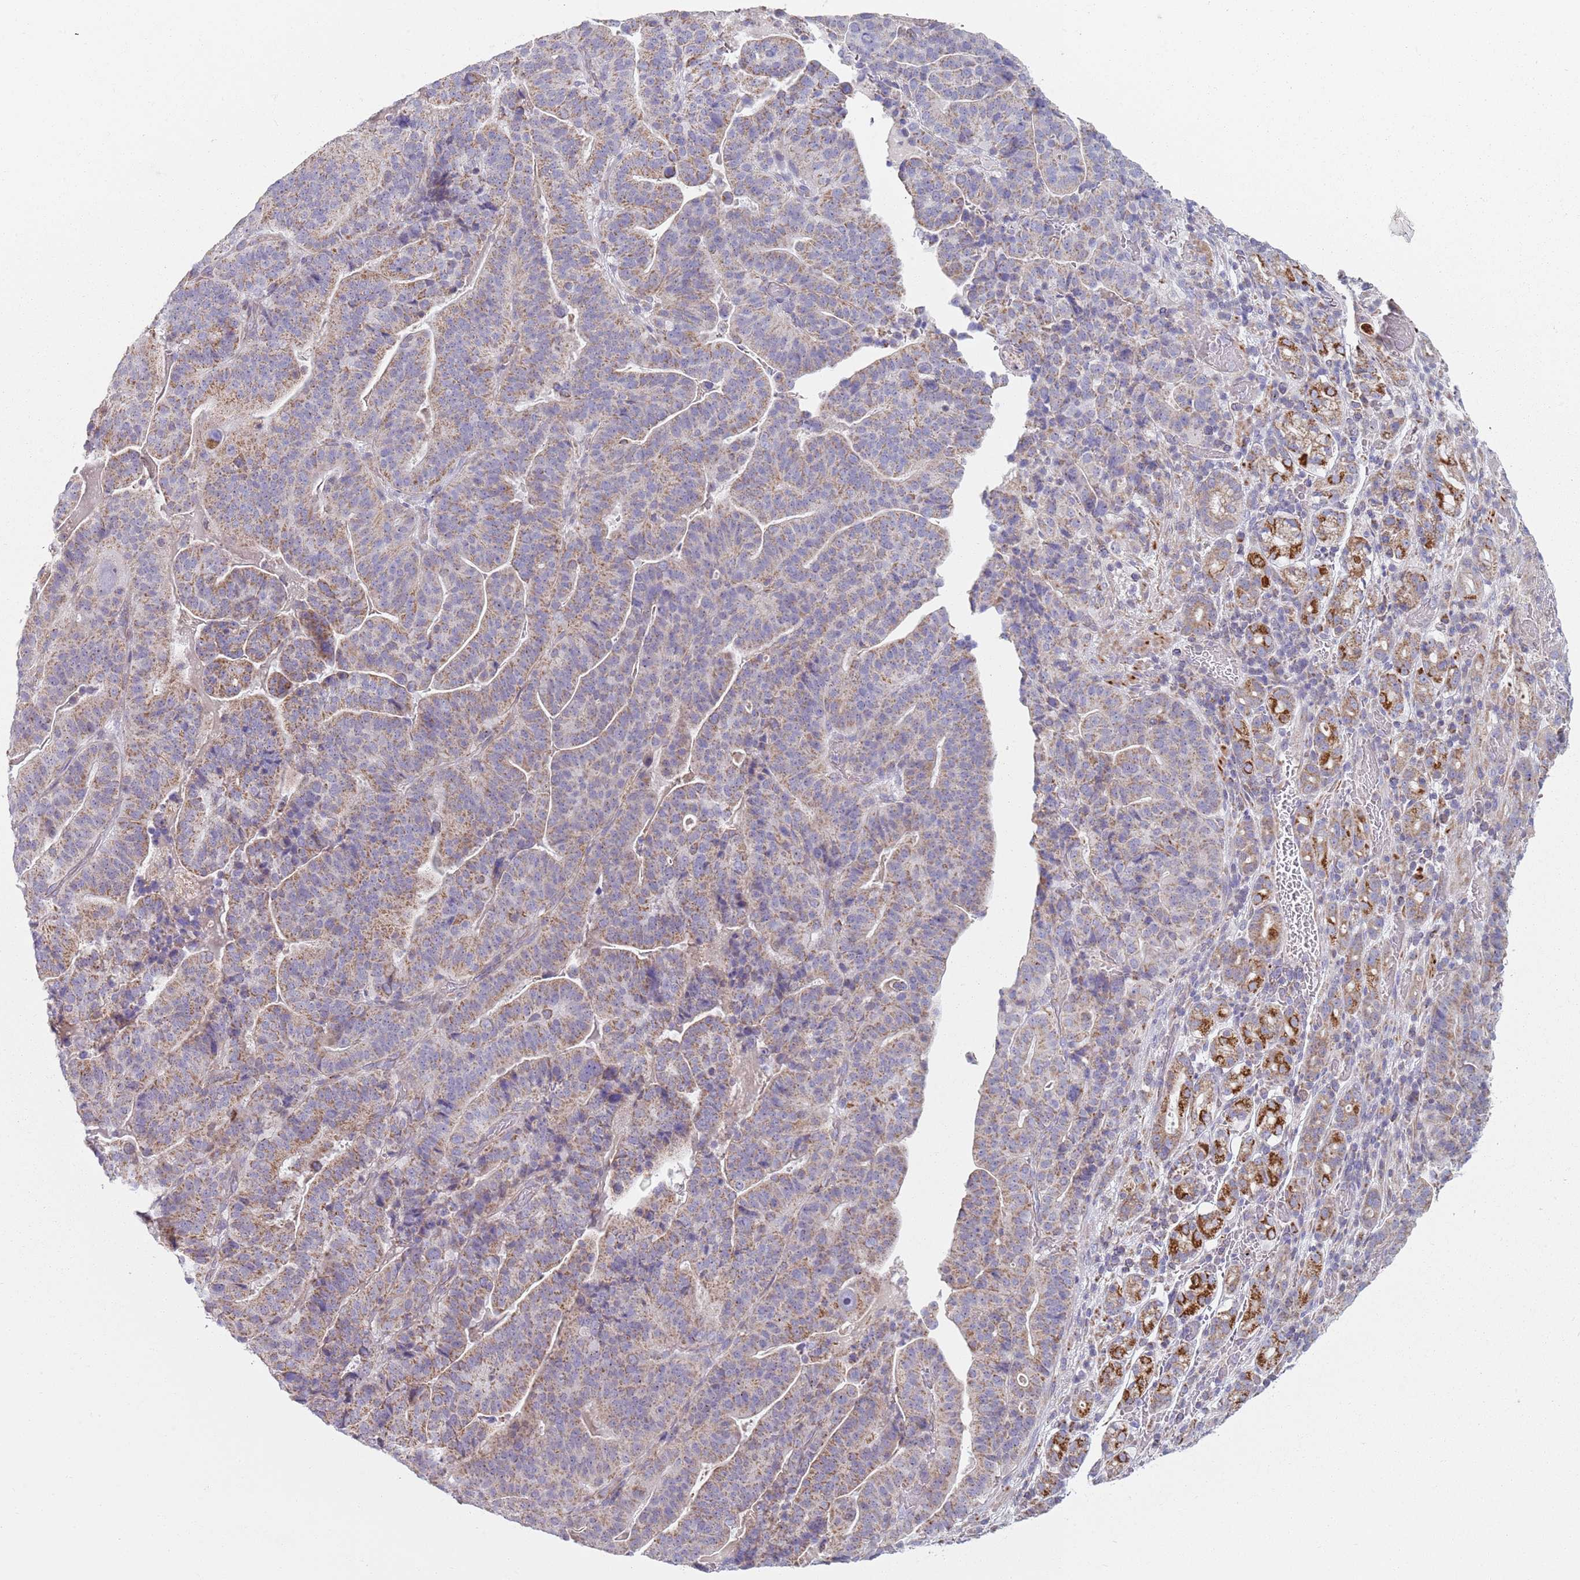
{"staining": {"intensity": "moderate", "quantity": "25%-75%", "location": "cytoplasmic/membranous"}, "tissue": "stomach cancer", "cell_type": "Tumor cells", "image_type": "cancer", "snomed": [{"axis": "morphology", "description": "Adenocarcinoma, NOS"}, {"axis": "topography", "description": "Stomach"}], "caption": "Immunohistochemistry histopathology image of human stomach cancer (adenocarcinoma) stained for a protein (brown), which reveals medium levels of moderate cytoplasmic/membranous staining in about 25%-75% of tumor cells.", "gene": "GAS8", "patient": {"sex": "male", "age": 48}}